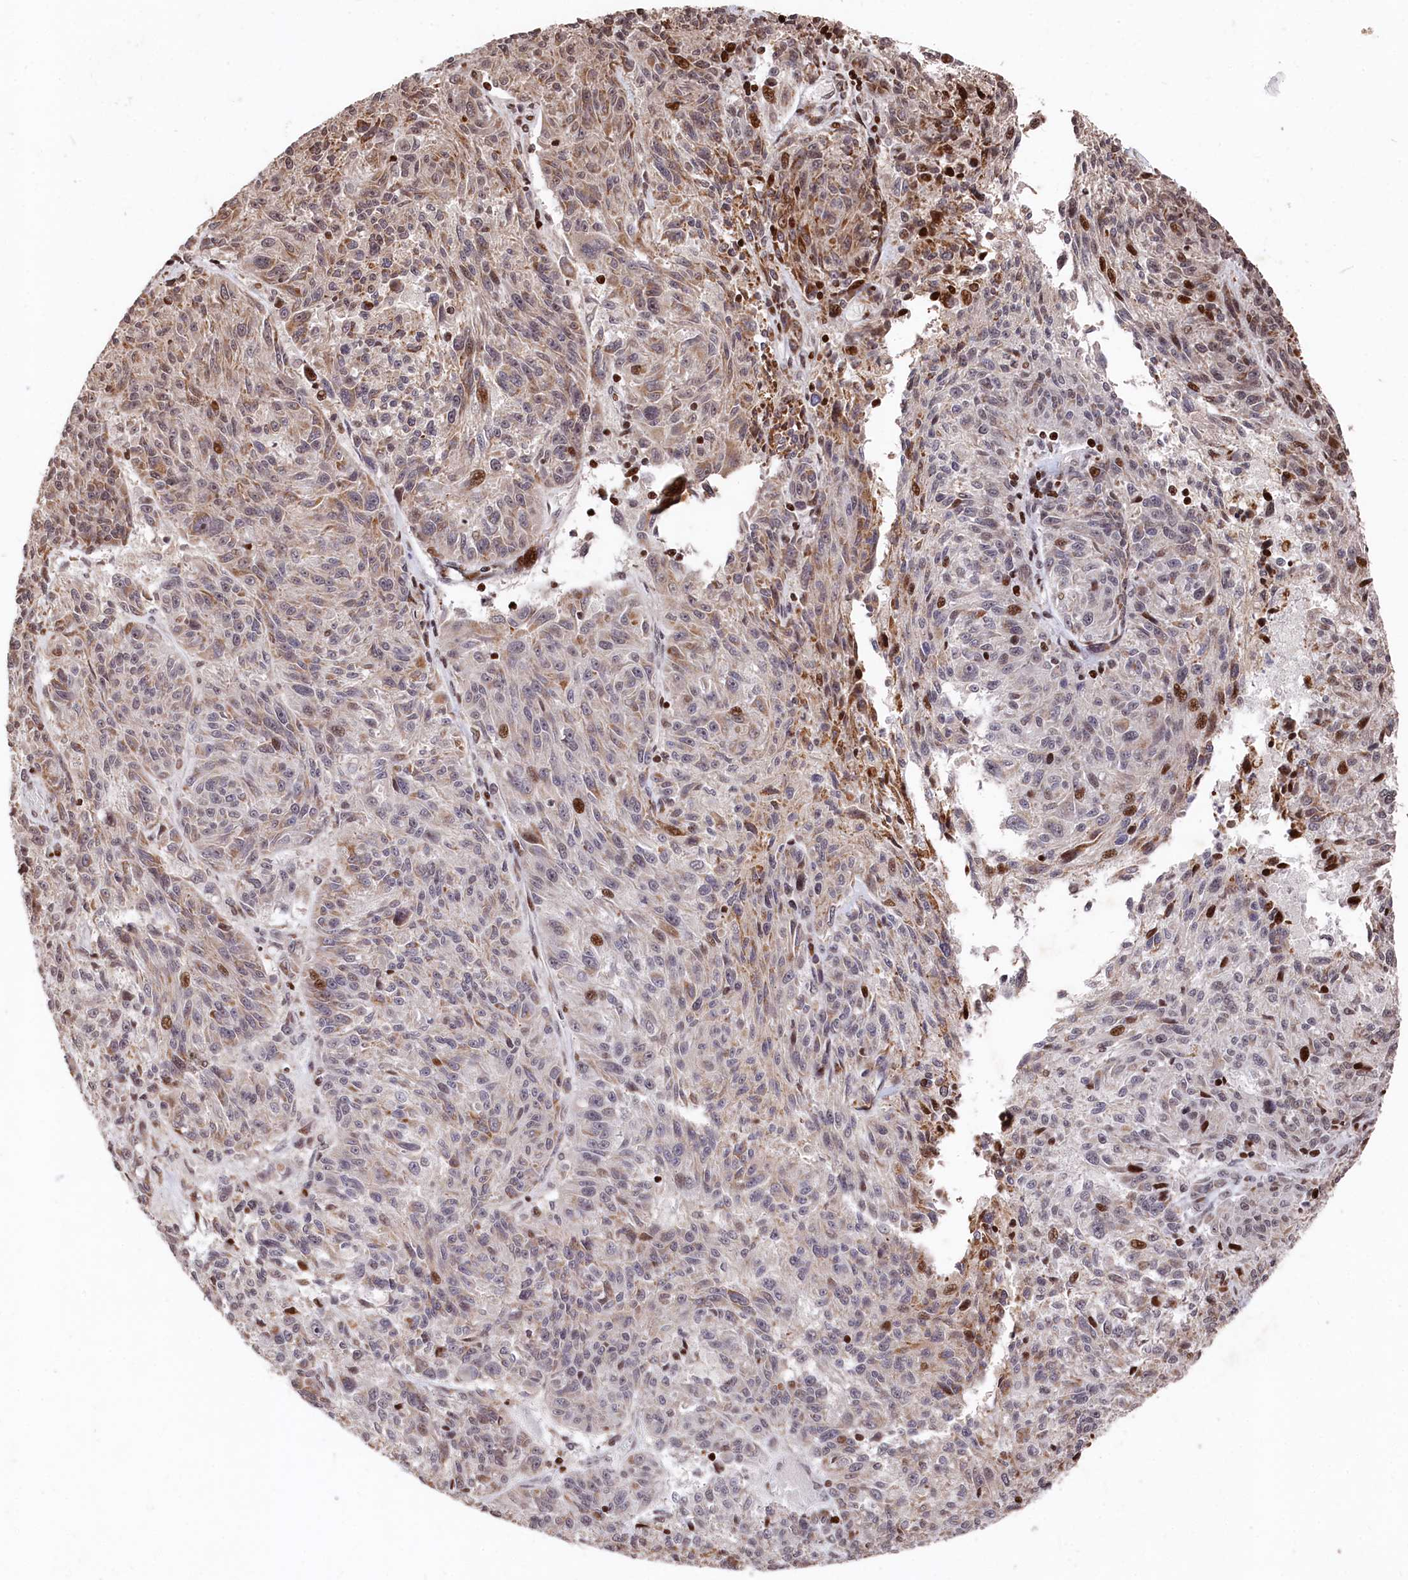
{"staining": {"intensity": "moderate", "quantity": "25%-75%", "location": "cytoplasmic/membranous"}, "tissue": "melanoma", "cell_type": "Tumor cells", "image_type": "cancer", "snomed": [{"axis": "morphology", "description": "Malignant melanoma, NOS"}, {"axis": "topography", "description": "Skin"}], "caption": "Immunohistochemical staining of melanoma shows moderate cytoplasmic/membranous protein positivity in approximately 25%-75% of tumor cells.", "gene": "MCF2L2", "patient": {"sex": "male", "age": 53}}